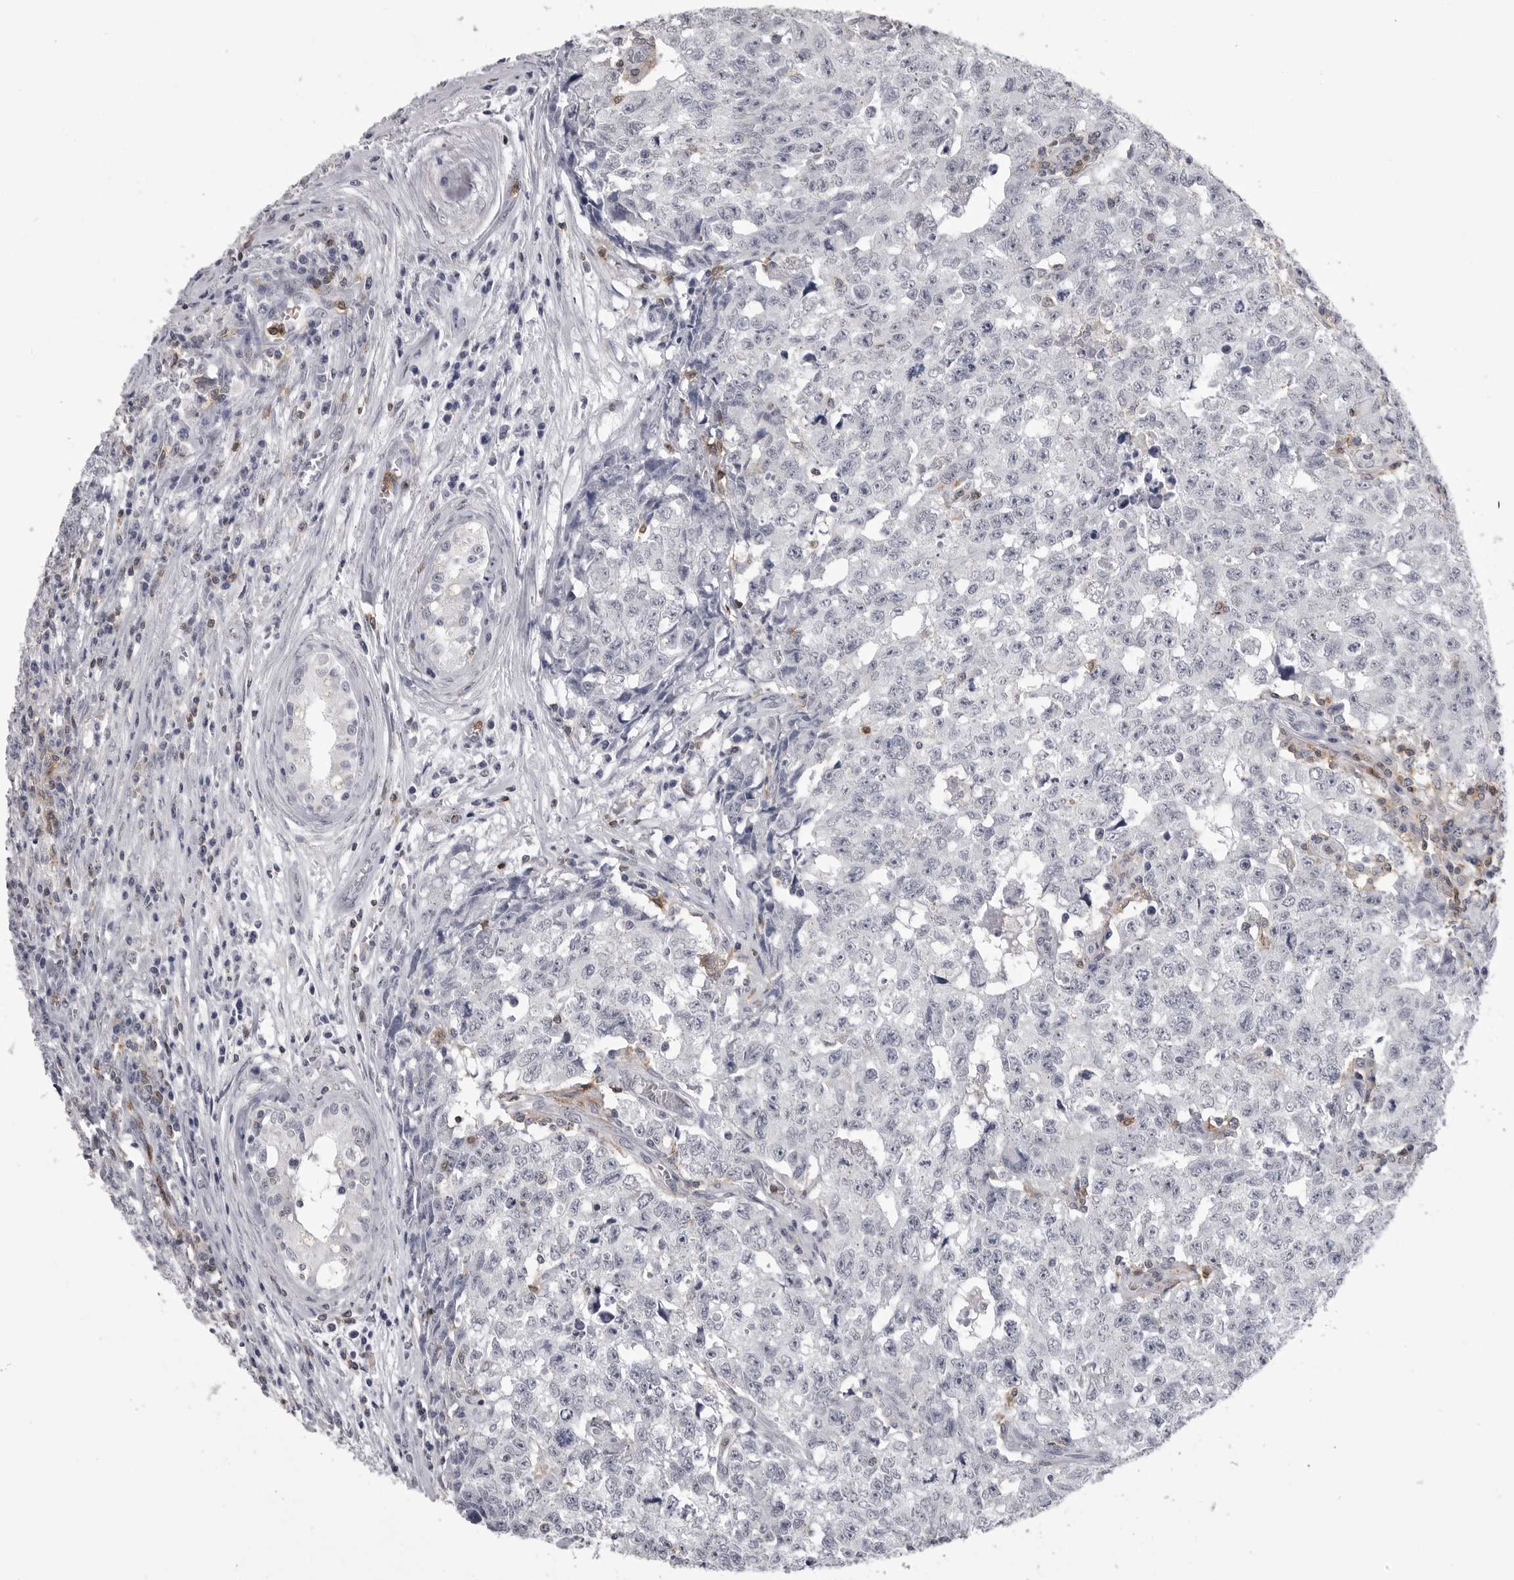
{"staining": {"intensity": "negative", "quantity": "none", "location": "none"}, "tissue": "testis cancer", "cell_type": "Tumor cells", "image_type": "cancer", "snomed": [{"axis": "morphology", "description": "Carcinoma, Embryonal, NOS"}, {"axis": "topography", "description": "Testis"}], "caption": "Immunohistochemistry photomicrograph of human testis cancer (embryonal carcinoma) stained for a protein (brown), which exhibits no positivity in tumor cells.", "gene": "ITGAL", "patient": {"sex": "male", "age": 28}}